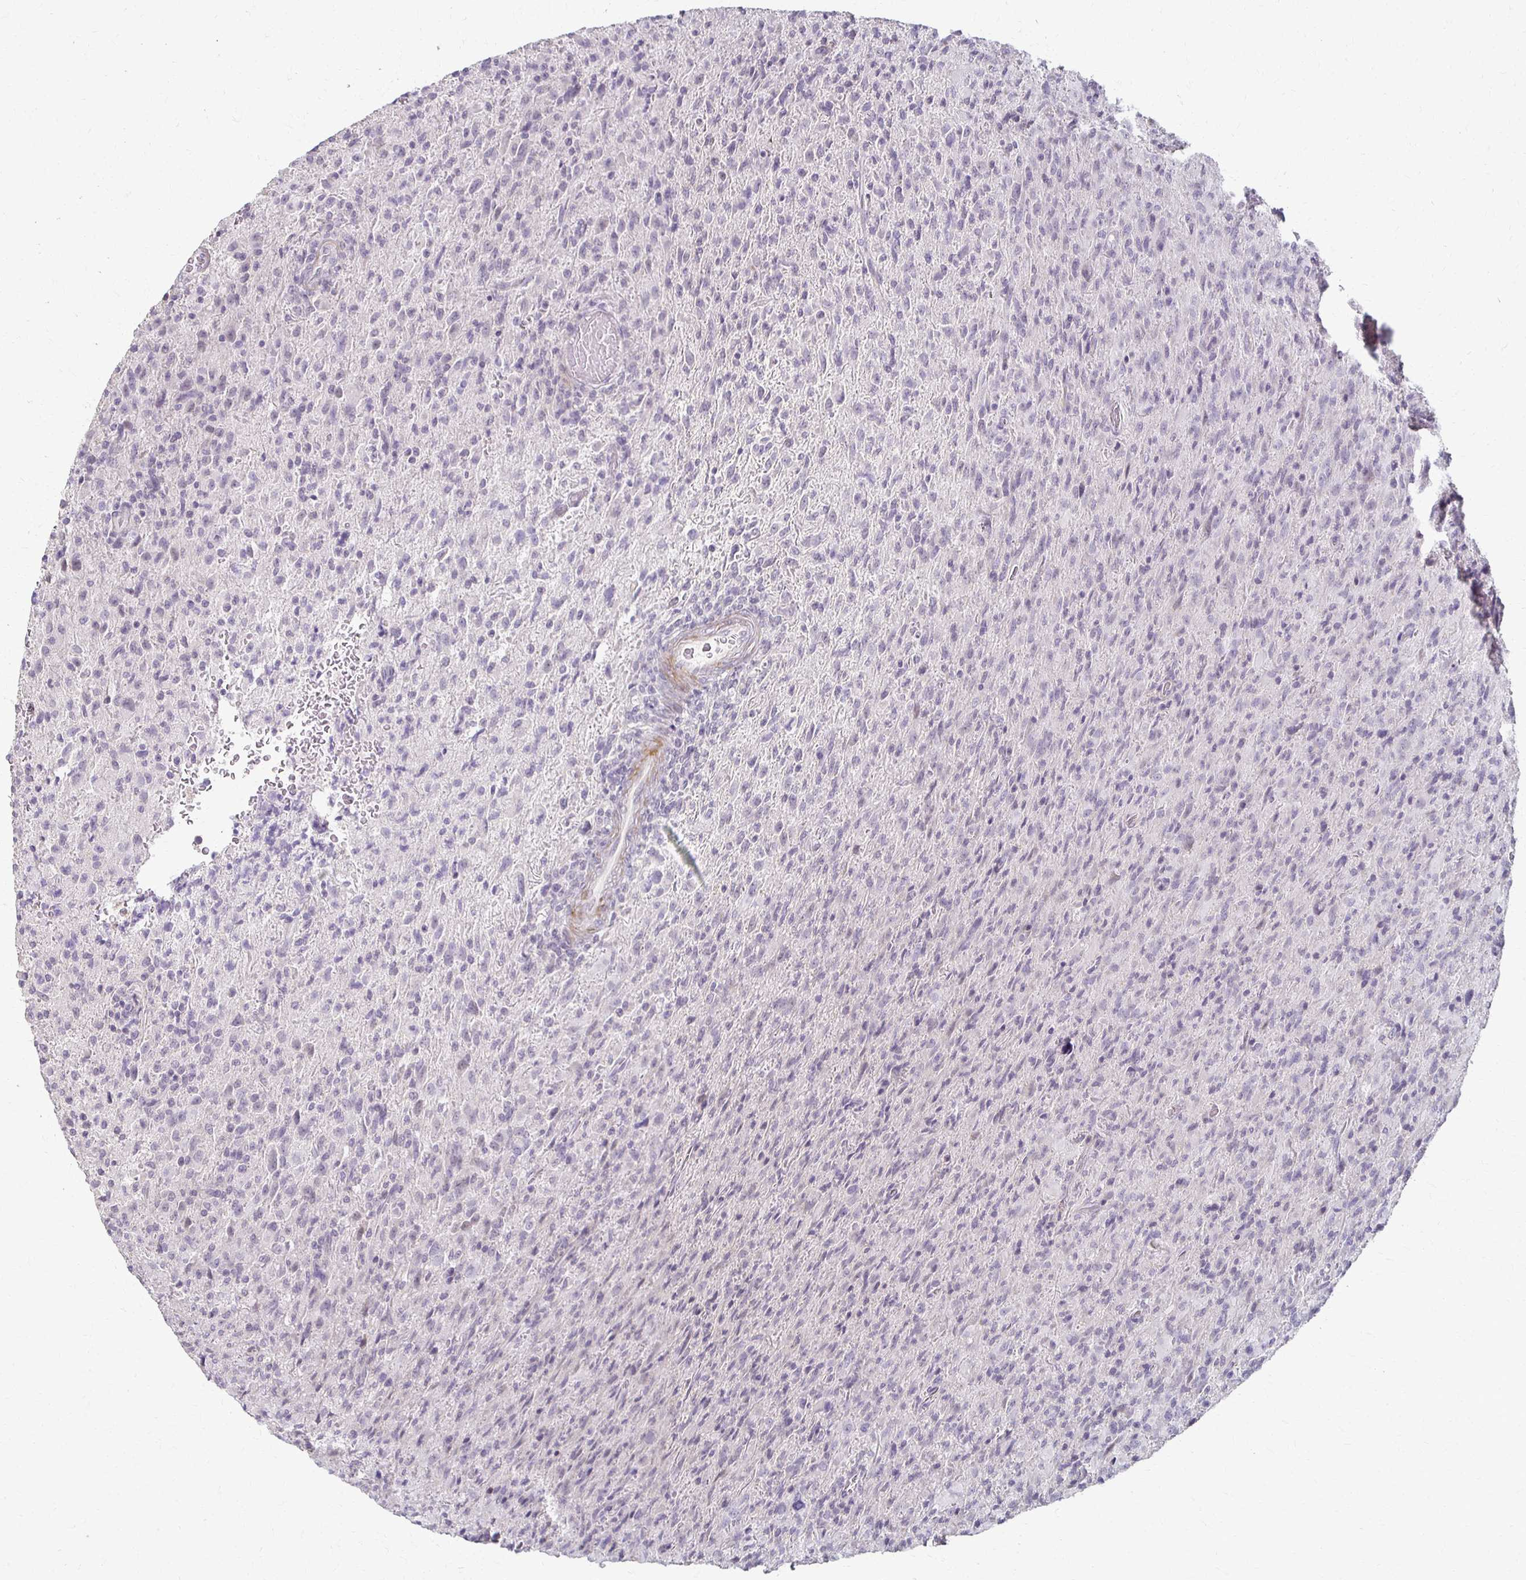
{"staining": {"intensity": "negative", "quantity": "none", "location": "none"}, "tissue": "glioma", "cell_type": "Tumor cells", "image_type": "cancer", "snomed": [{"axis": "morphology", "description": "Glioma, malignant, High grade"}, {"axis": "topography", "description": "Brain"}], "caption": "Protein analysis of malignant high-grade glioma reveals no significant staining in tumor cells.", "gene": "FOXO4", "patient": {"sex": "male", "age": 68}}